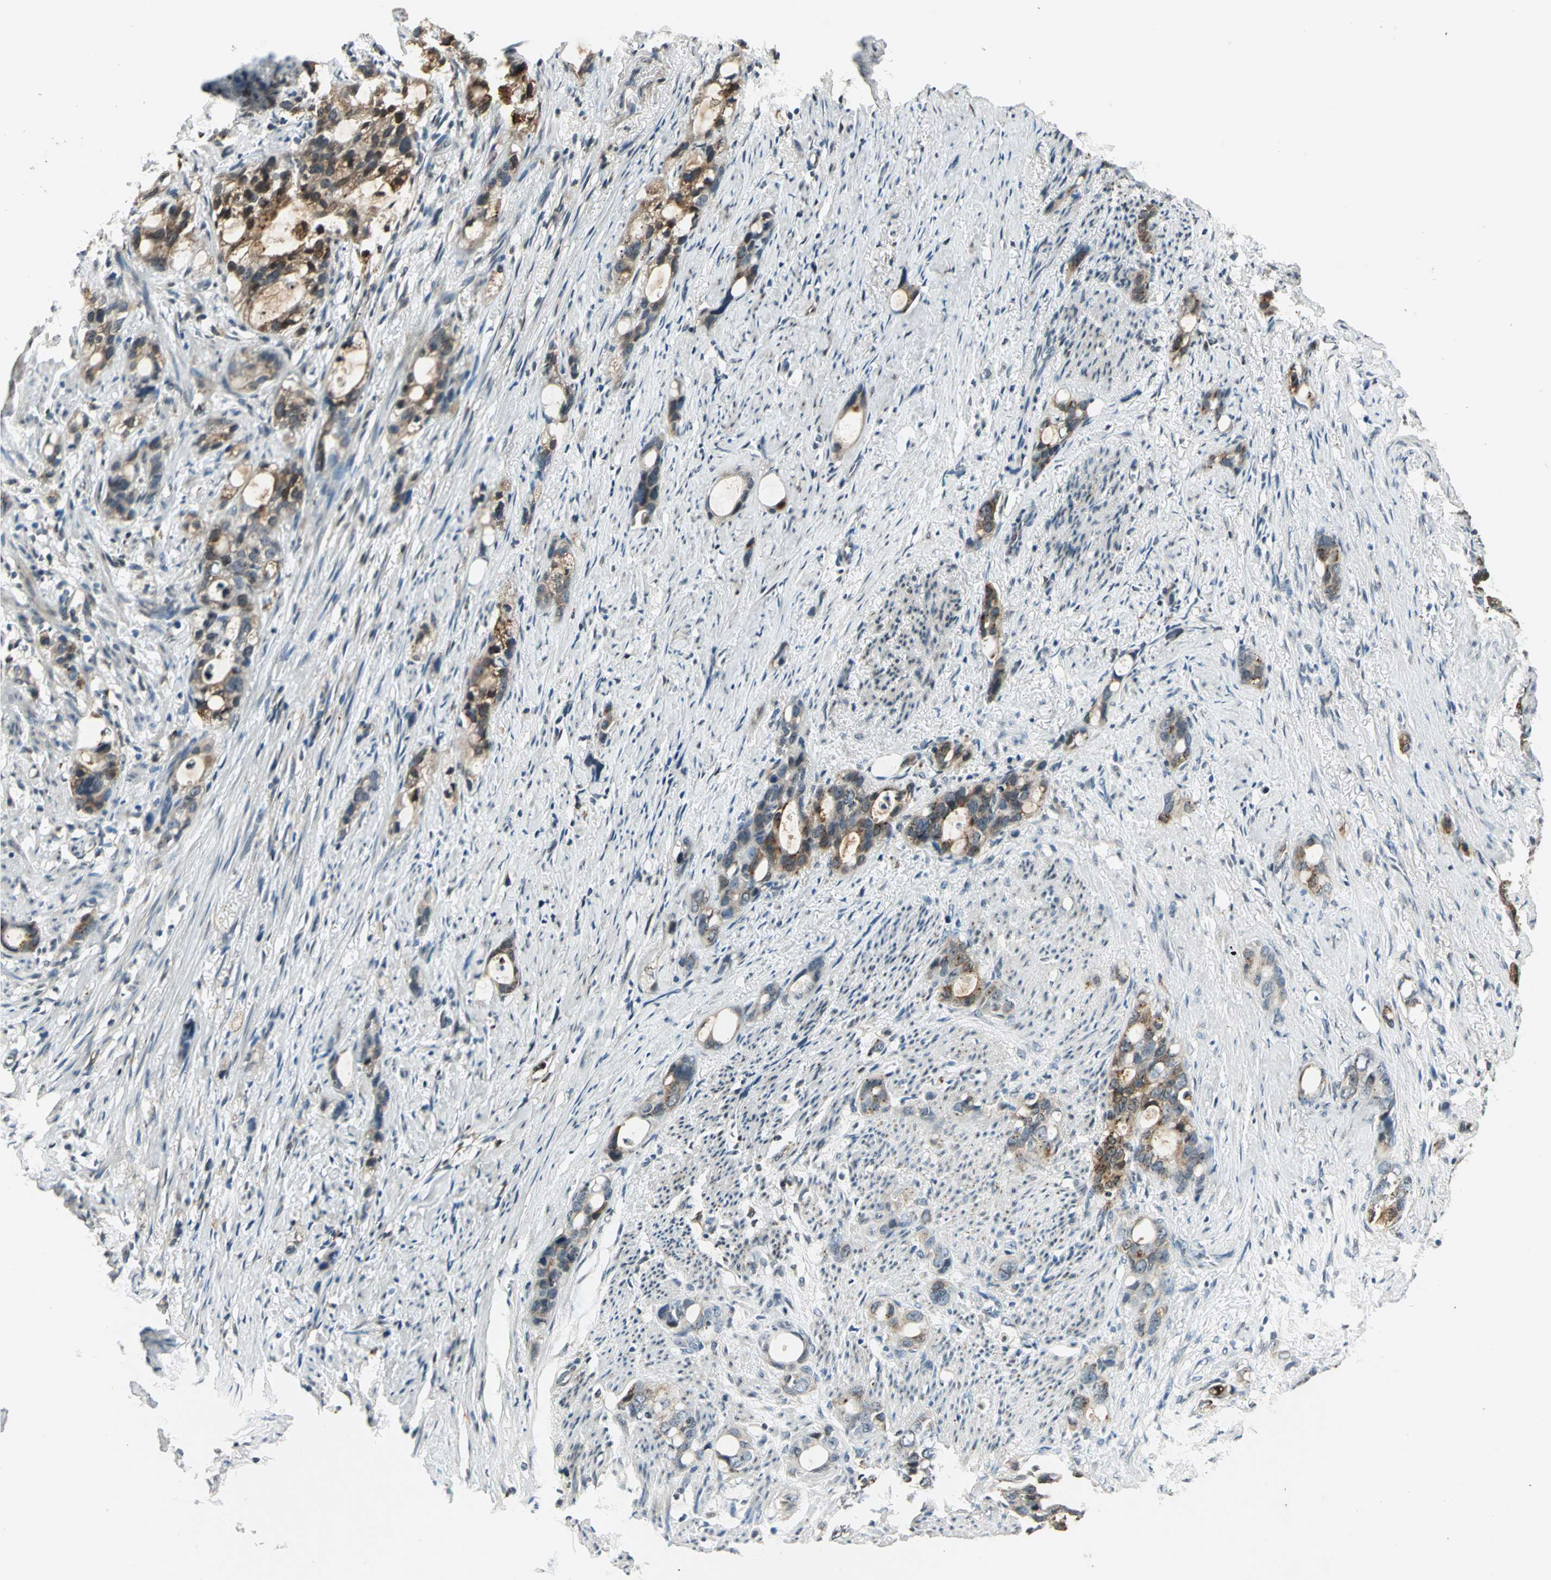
{"staining": {"intensity": "moderate", "quantity": "25%-75%", "location": "cytoplasmic/membranous,nuclear"}, "tissue": "stomach cancer", "cell_type": "Tumor cells", "image_type": "cancer", "snomed": [{"axis": "morphology", "description": "Adenocarcinoma, NOS"}, {"axis": "topography", "description": "Stomach"}], "caption": "Immunohistochemistry image of neoplastic tissue: human stomach cancer (adenocarcinoma) stained using IHC exhibits medium levels of moderate protein expression localized specifically in the cytoplasmic/membranous and nuclear of tumor cells, appearing as a cytoplasmic/membranous and nuclear brown color.", "gene": "LGALS3", "patient": {"sex": "female", "age": 75}}